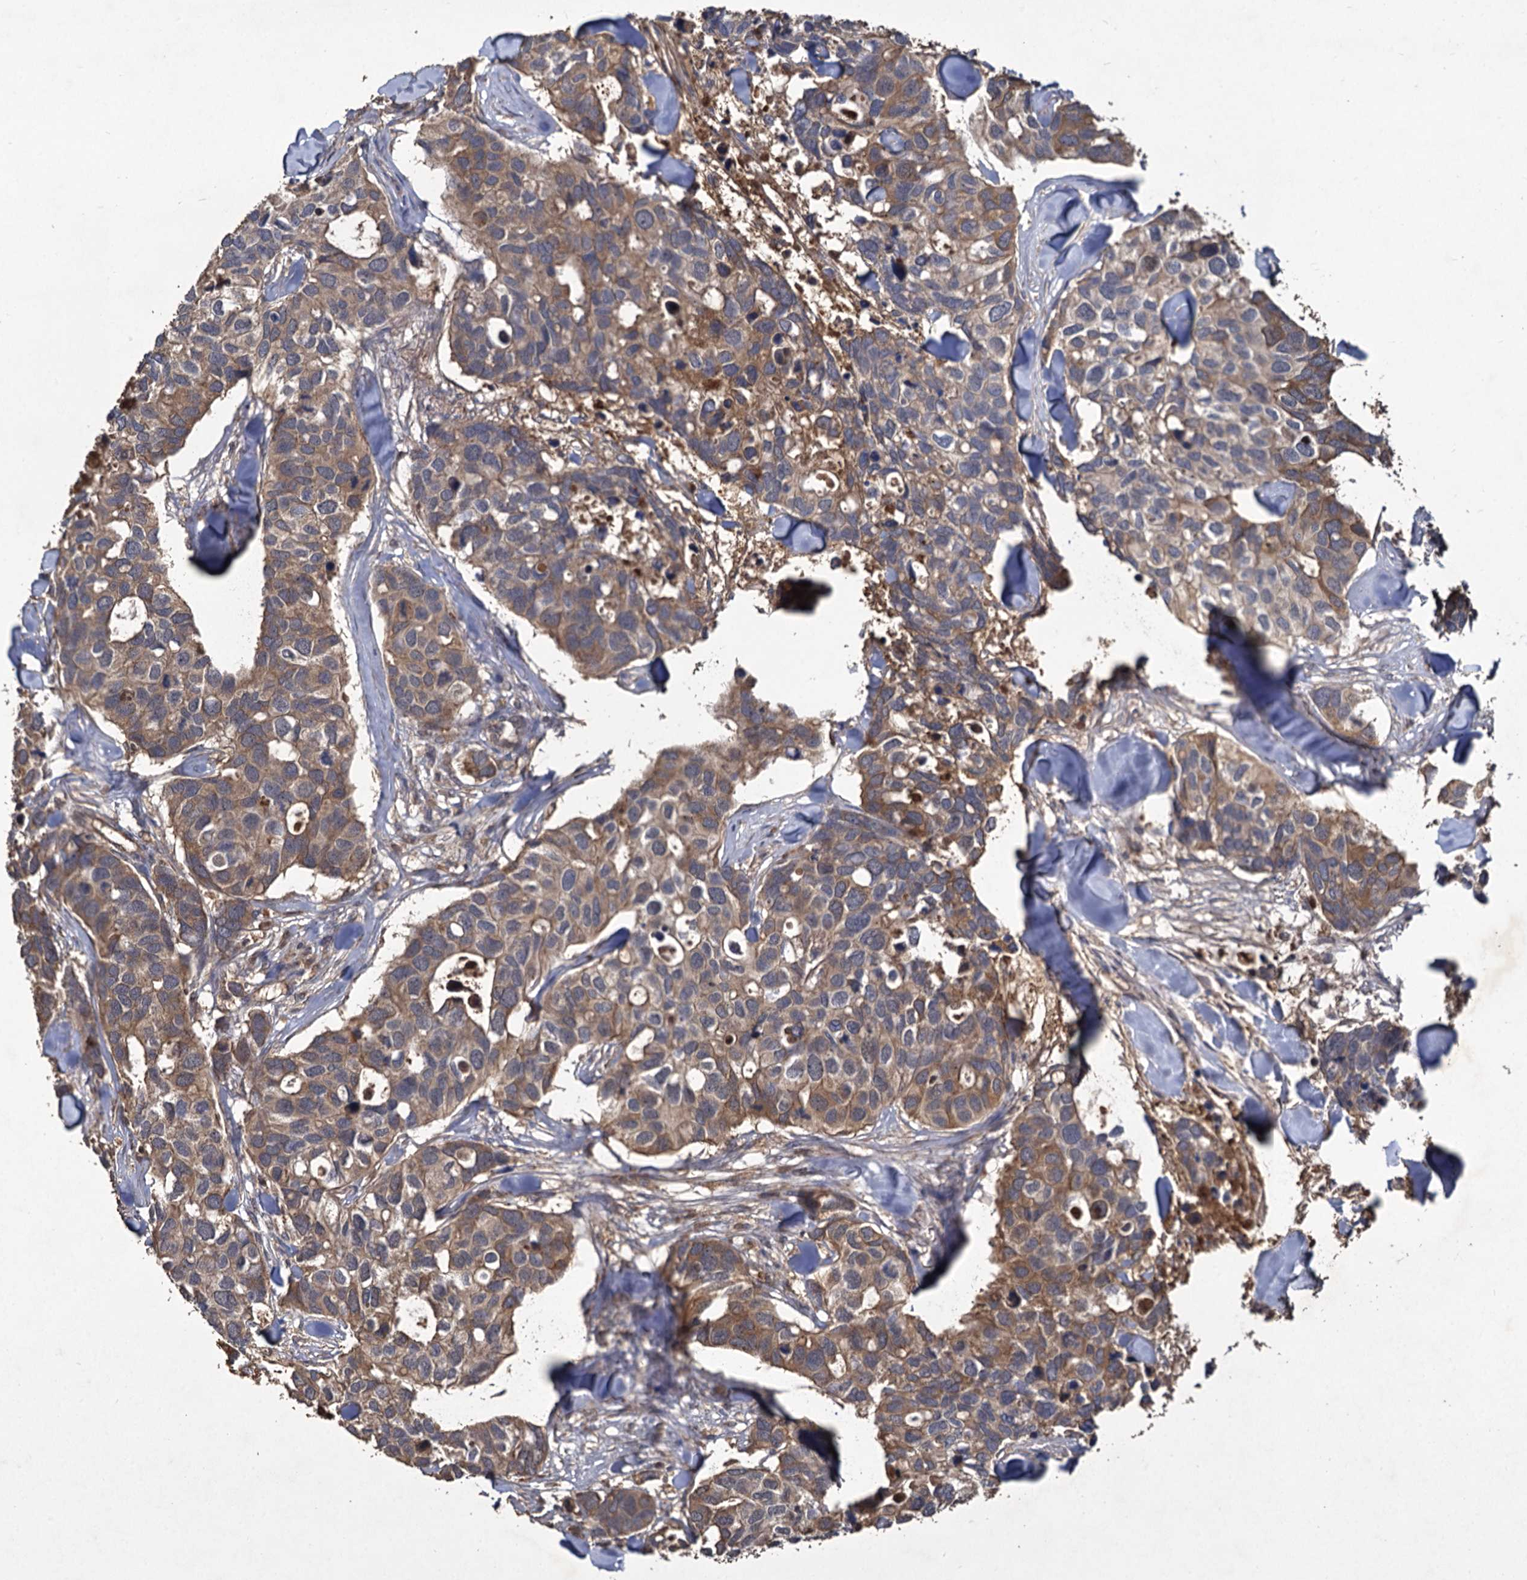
{"staining": {"intensity": "moderate", "quantity": ">75%", "location": "cytoplasmic/membranous"}, "tissue": "breast cancer", "cell_type": "Tumor cells", "image_type": "cancer", "snomed": [{"axis": "morphology", "description": "Duct carcinoma"}, {"axis": "topography", "description": "Breast"}], "caption": "Breast cancer (invasive ductal carcinoma) stained with a brown dye shows moderate cytoplasmic/membranous positive staining in approximately >75% of tumor cells.", "gene": "GCLC", "patient": {"sex": "female", "age": 83}}